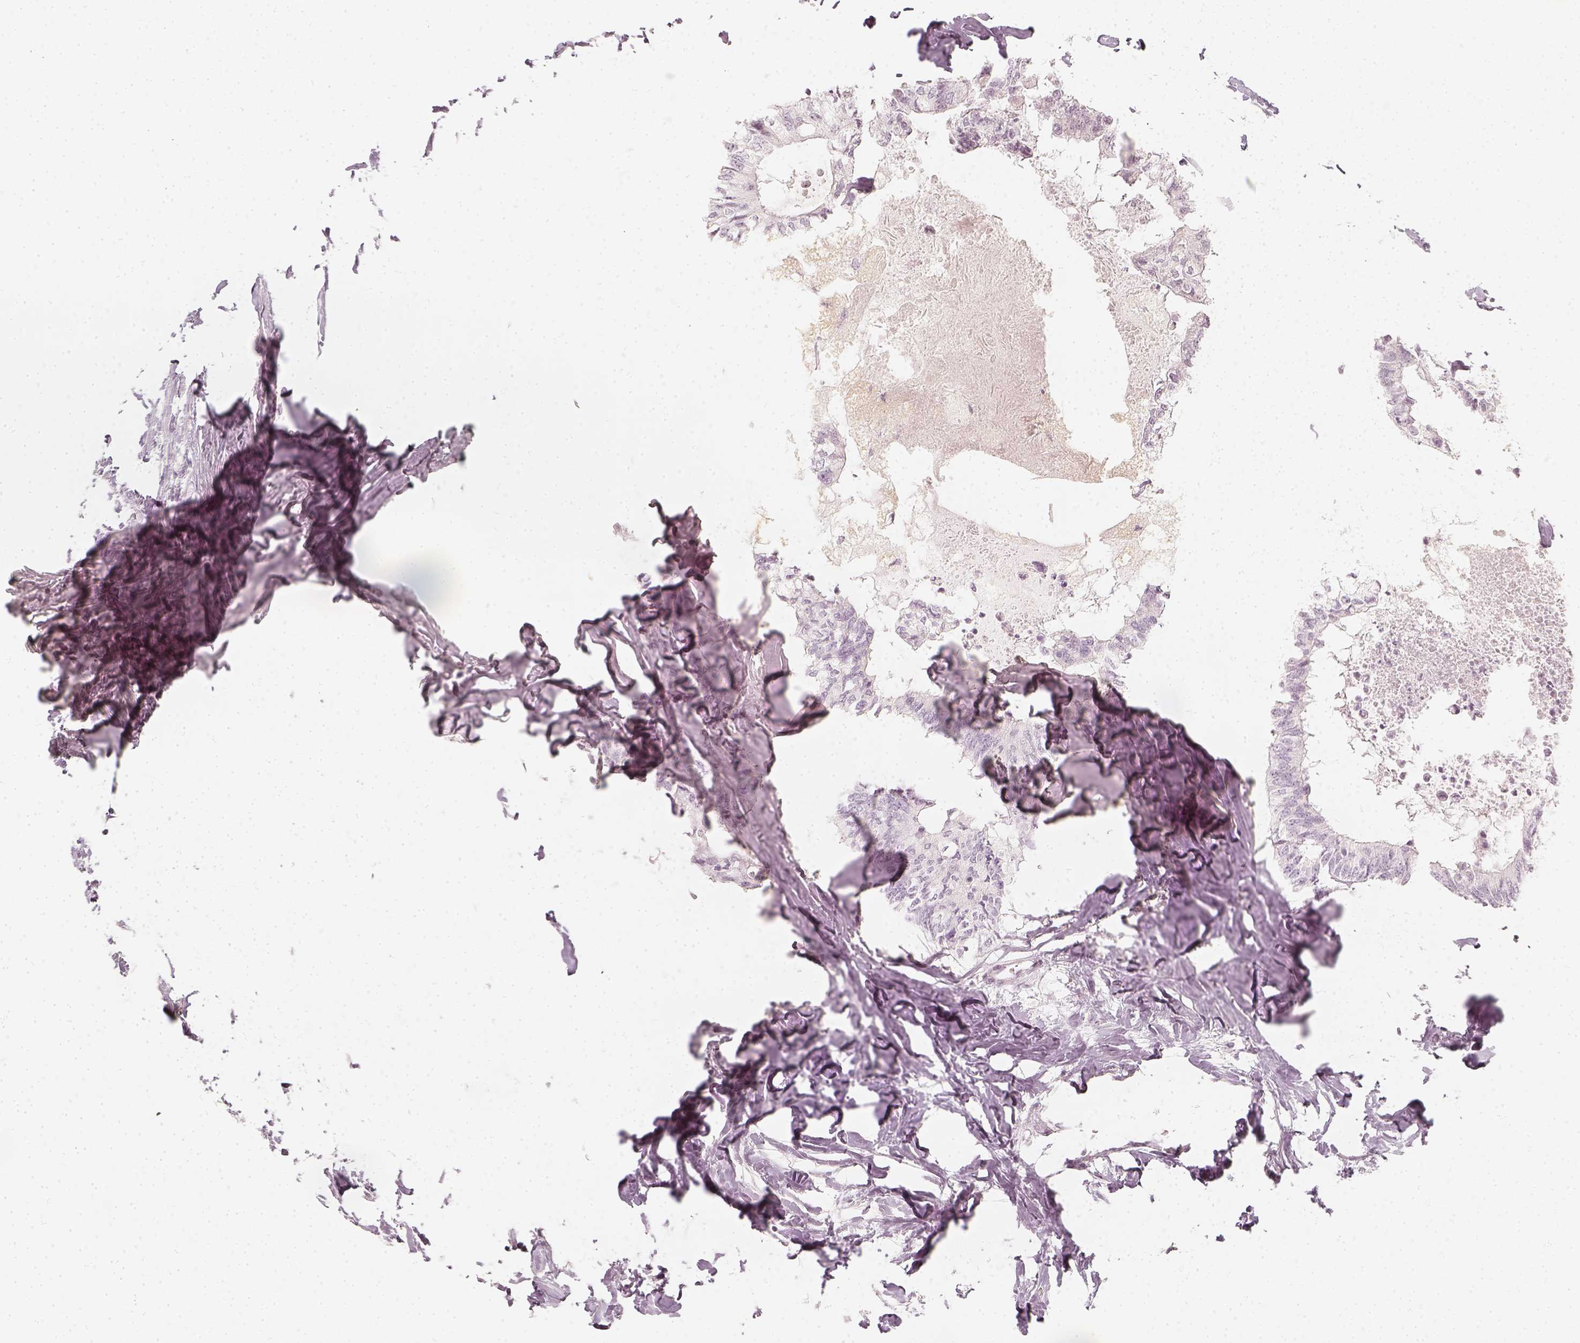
{"staining": {"intensity": "negative", "quantity": "none", "location": "none"}, "tissue": "colorectal cancer", "cell_type": "Tumor cells", "image_type": "cancer", "snomed": [{"axis": "morphology", "description": "Adenocarcinoma, NOS"}, {"axis": "topography", "description": "Colon"}, {"axis": "topography", "description": "Rectum"}], "caption": "A histopathology image of human colorectal adenocarcinoma is negative for staining in tumor cells. (Immunohistochemistry, brightfield microscopy, high magnification).", "gene": "KRTAP2-1", "patient": {"sex": "male", "age": 57}}